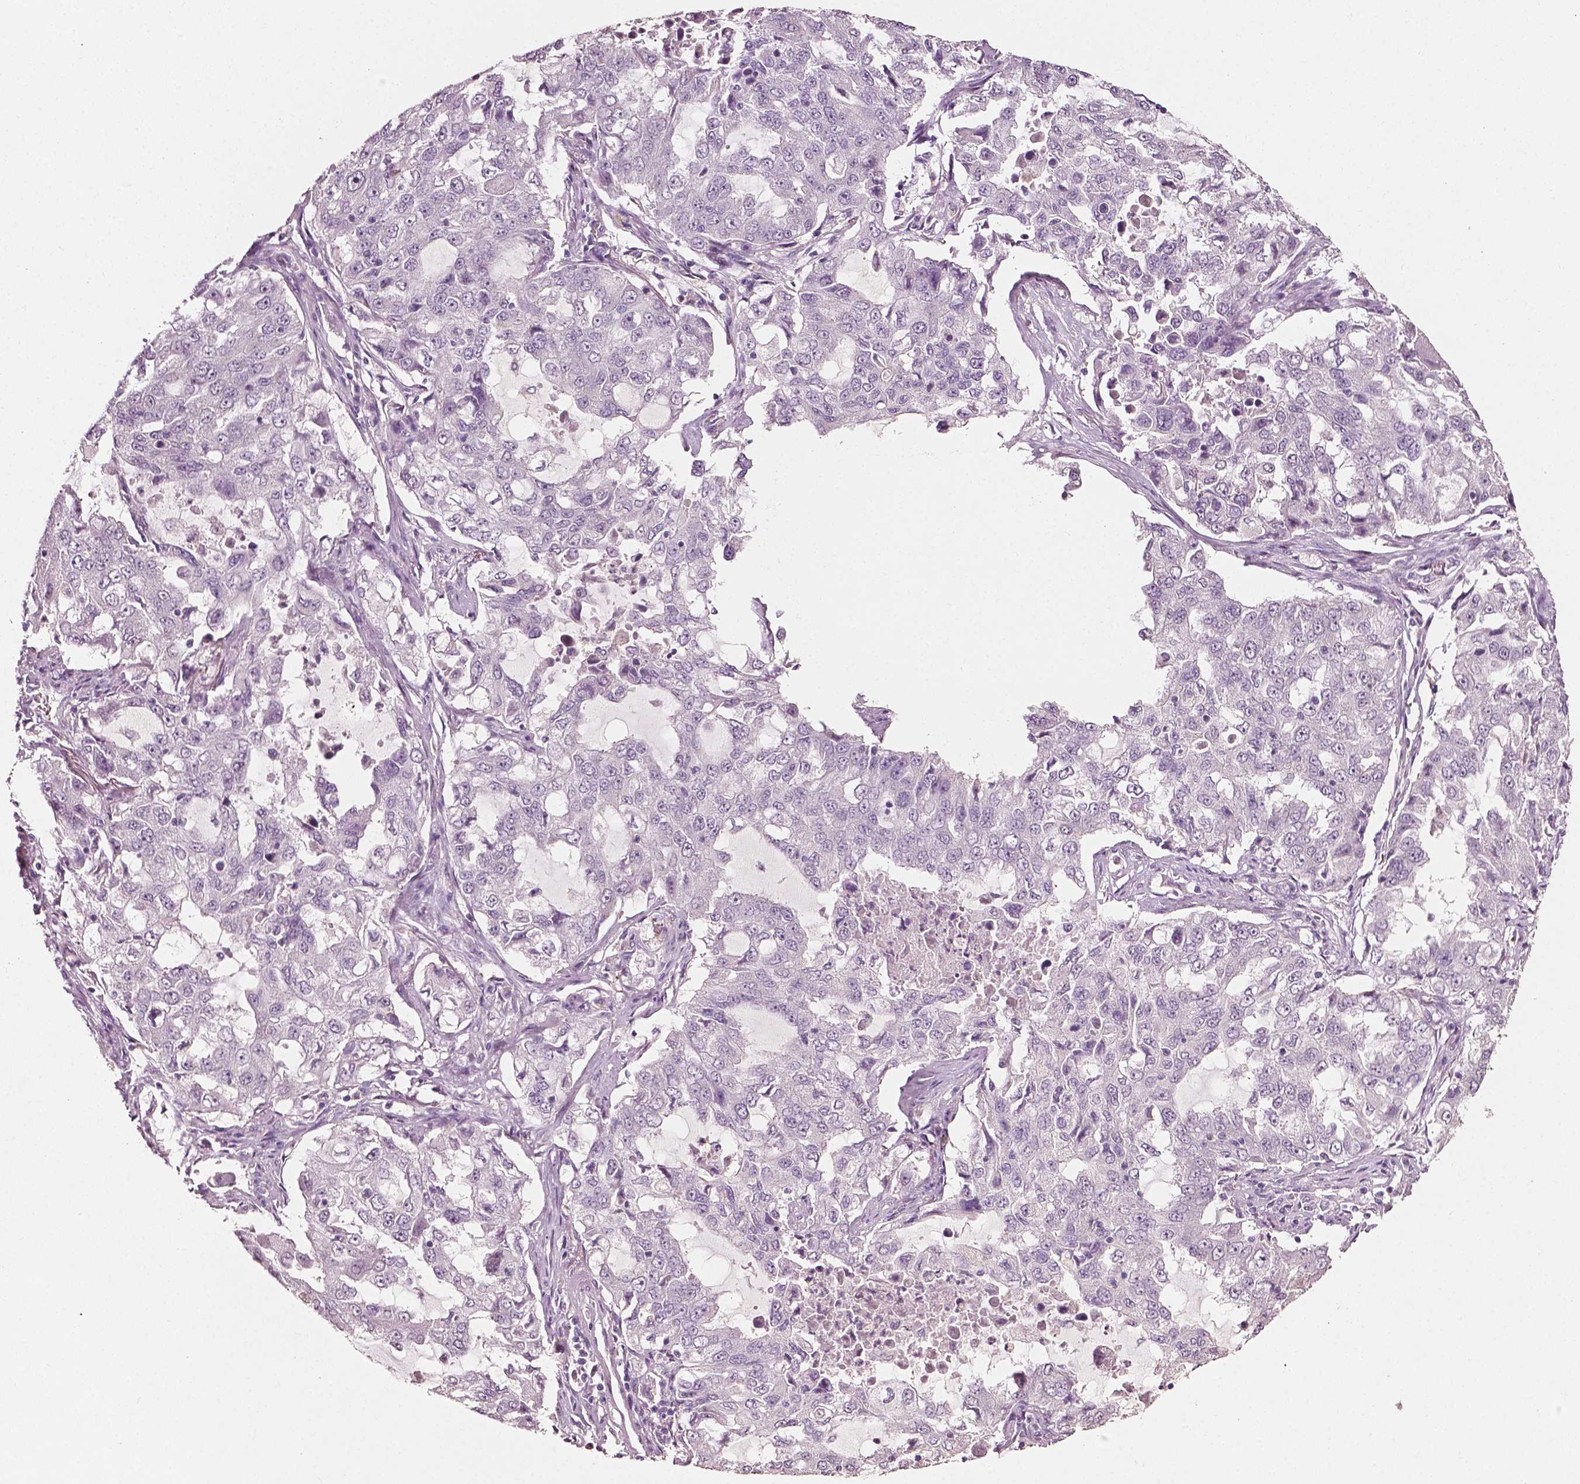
{"staining": {"intensity": "negative", "quantity": "none", "location": "none"}, "tissue": "lung cancer", "cell_type": "Tumor cells", "image_type": "cancer", "snomed": [{"axis": "morphology", "description": "Adenocarcinoma, NOS"}, {"axis": "topography", "description": "Lung"}], "caption": "An immunohistochemistry histopathology image of lung cancer is shown. There is no staining in tumor cells of lung cancer.", "gene": "PLA2R1", "patient": {"sex": "female", "age": 61}}